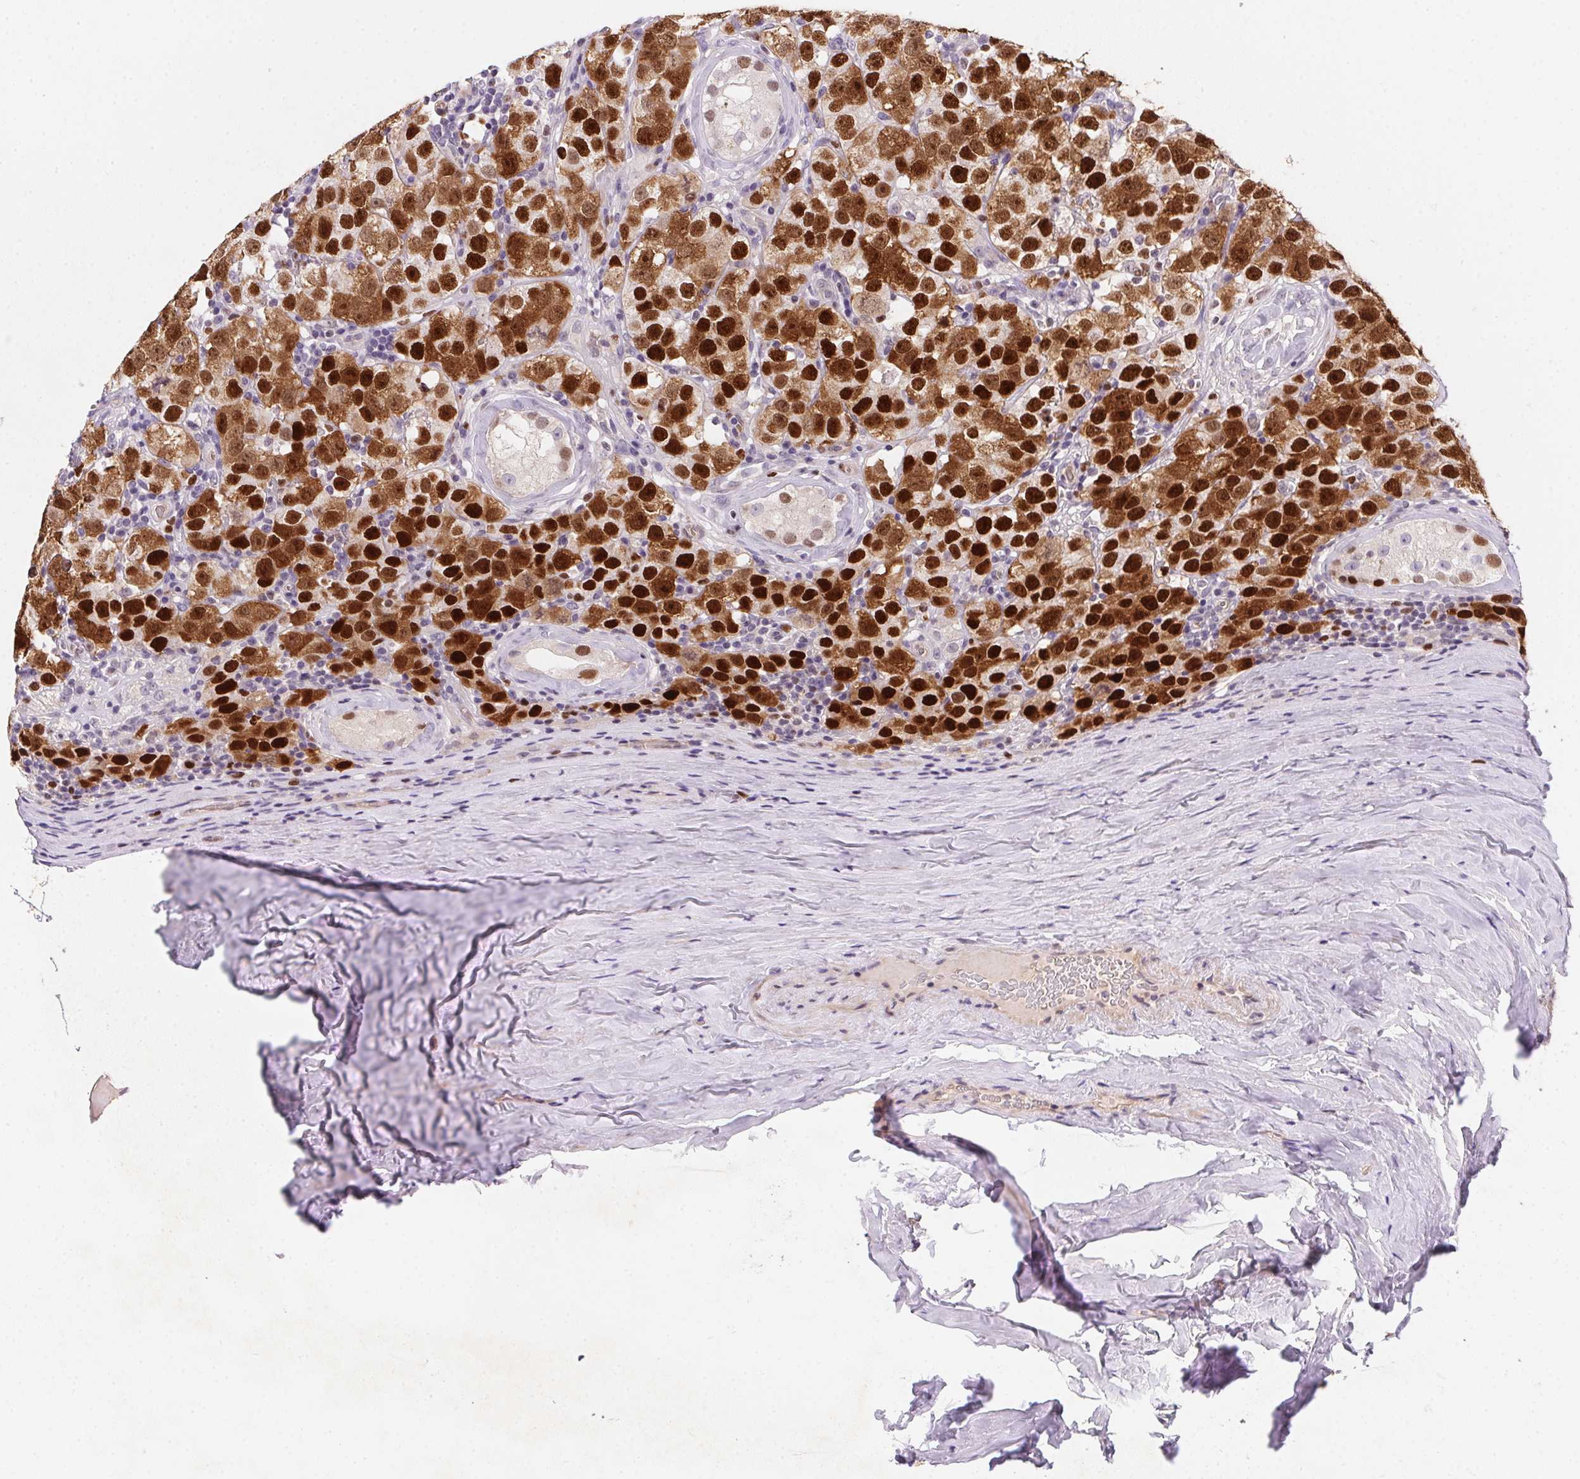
{"staining": {"intensity": "strong", "quantity": ">75%", "location": "cytoplasmic/membranous,nuclear"}, "tissue": "testis cancer", "cell_type": "Tumor cells", "image_type": "cancer", "snomed": [{"axis": "morphology", "description": "Seminoma, NOS"}, {"axis": "topography", "description": "Testis"}], "caption": "Testis cancer (seminoma) stained with DAB (3,3'-diaminobenzidine) immunohistochemistry shows high levels of strong cytoplasmic/membranous and nuclear staining in about >75% of tumor cells.", "gene": "HELLS", "patient": {"sex": "male", "age": 34}}